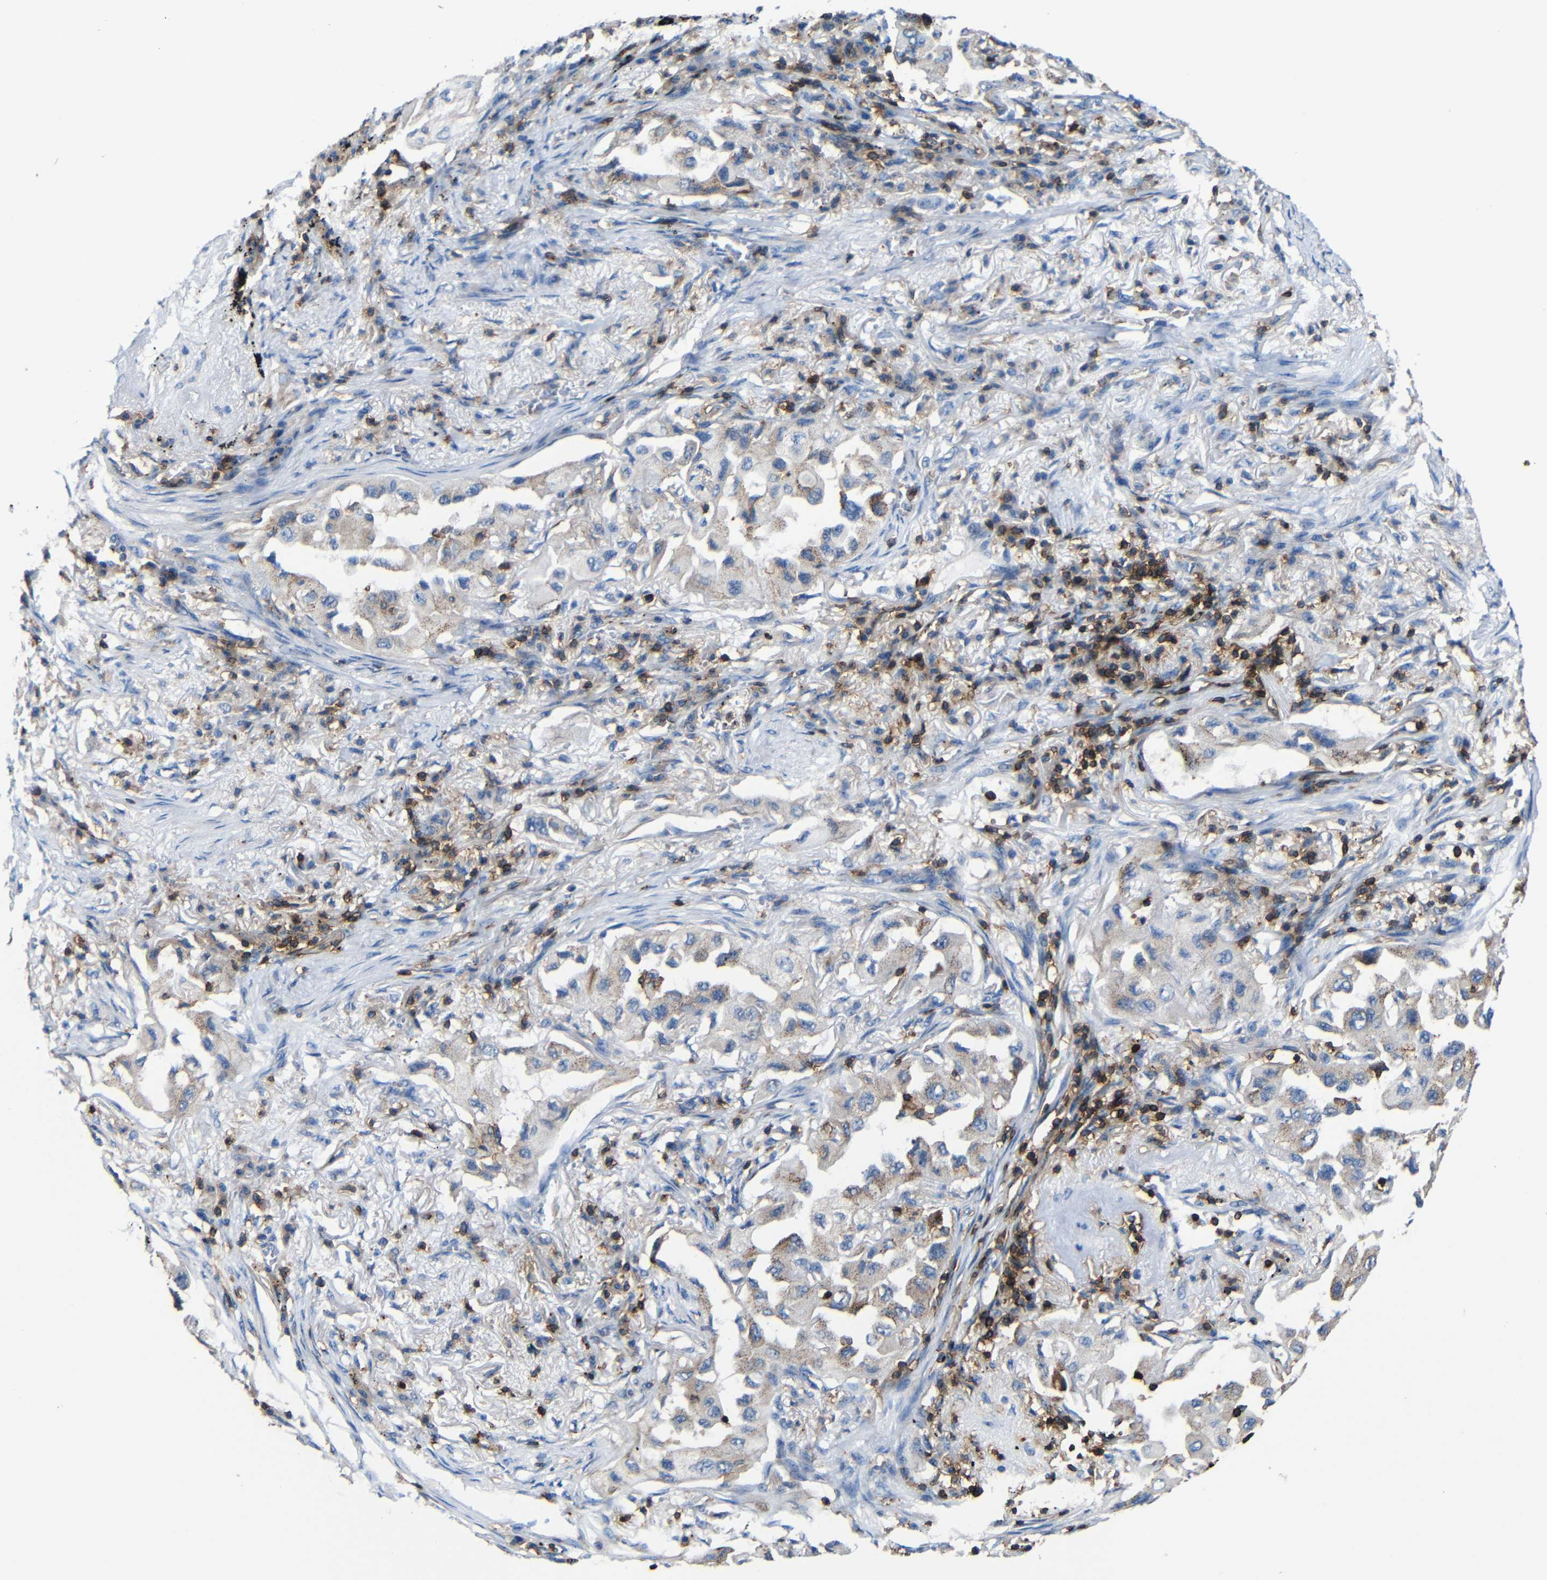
{"staining": {"intensity": "weak", "quantity": "25%-75%", "location": "cytoplasmic/membranous"}, "tissue": "lung cancer", "cell_type": "Tumor cells", "image_type": "cancer", "snomed": [{"axis": "morphology", "description": "Adenocarcinoma, NOS"}, {"axis": "topography", "description": "Lung"}], "caption": "About 25%-75% of tumor cells in human adenocarcinoma (lung) exhibit weak cytoplasmic/membranous protein expression as visualized by brown immunohistochemical staining.", "gene": "P2RY12", "patient": {"sex": "female", "age": 65}}